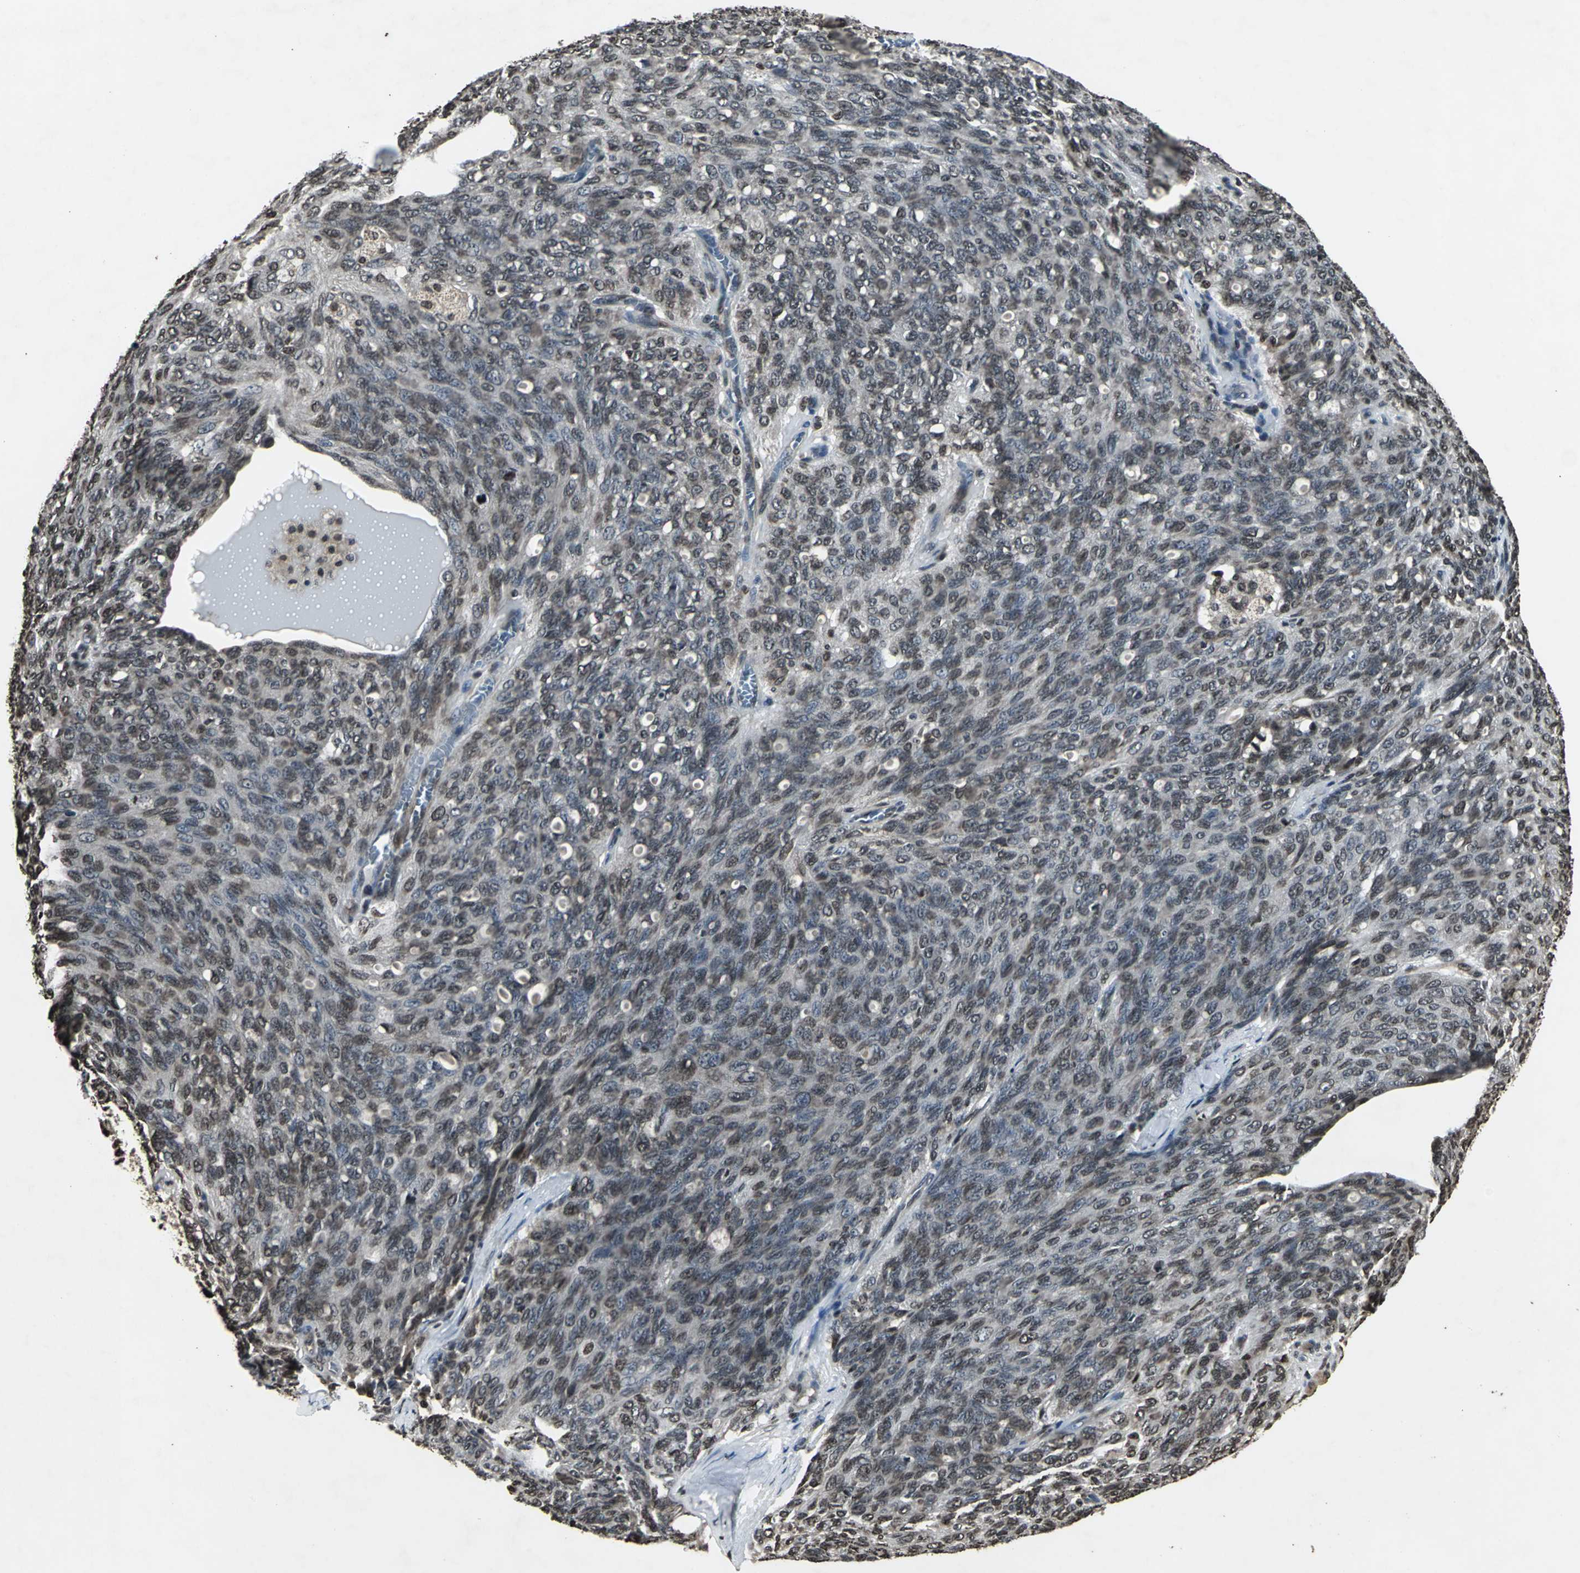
{"staining": {"intensity": "moderate", "quantity": ">75%", "location": "cytoplasmic/membranous,nuclear"}, "tissue": "ovarian cancer", "cell_type": "Tumor cells", "image_type": "cancer", "snomed": [{"axis": "morphology", "description": "Carcinoma, endometroid"}, {"axis": "topography", "description": "Ovary"}], "caption": "Protein staining by immunohistochemistry exhibits moderate cytoplasmic/membranous and nuclear positivity in approximately >75% of tumor cells in ovarian endometroid carcinoma.", "gene": "AHR", "patient": {"sex": "female", "age": 60}}